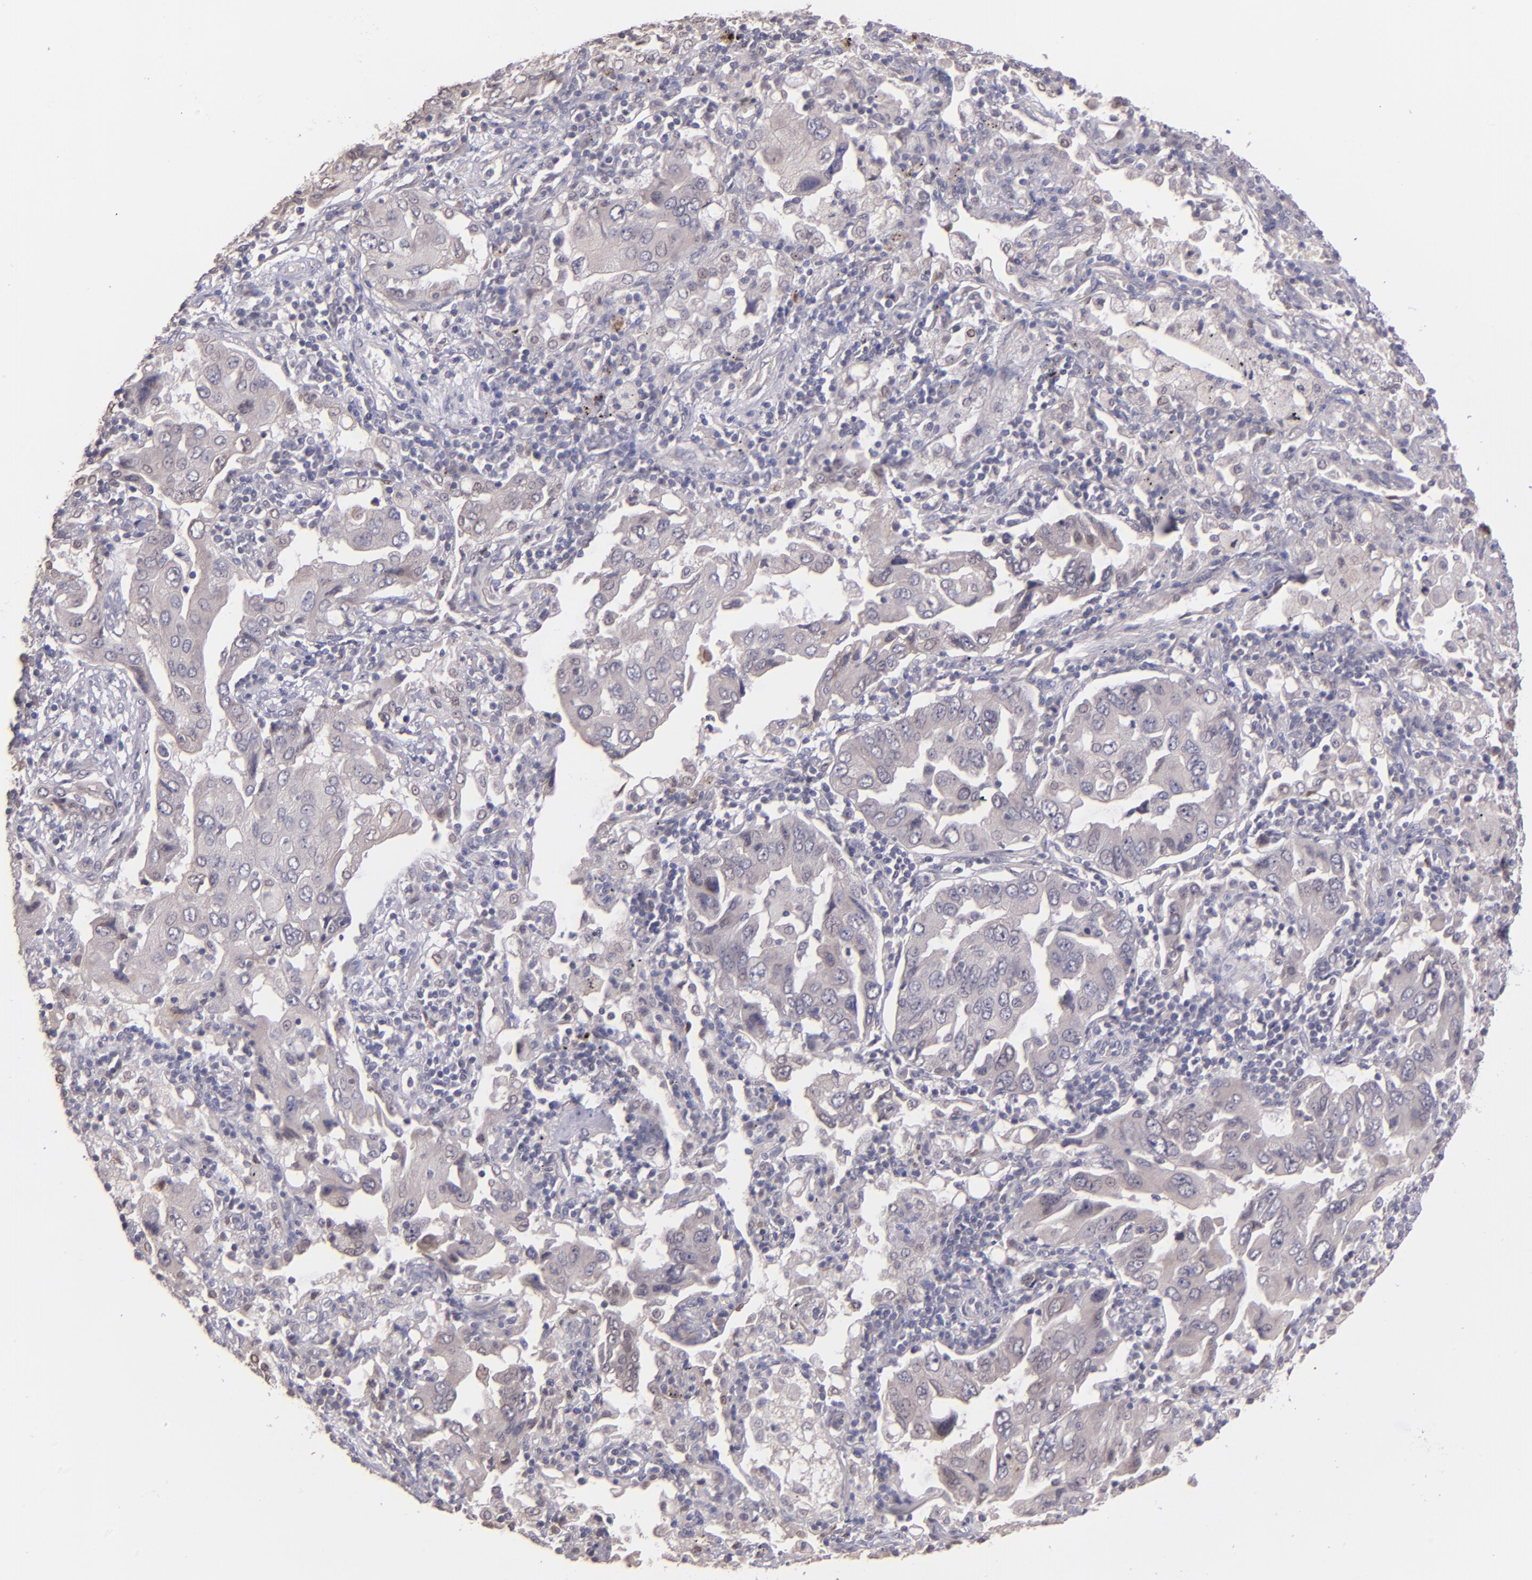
{"staining": {"intensity": "weak", "quantity": "<25%", "location": "cytoplasmic/membranous"}, "tissue": "lung cancer", "cell_type": "Tumor cells", "image_type": "cancer", "snomed": [{"axis": "morphology", "description": "Adenocarcinoma, NOS"}, {"axis": "topography", "description": "Lung"}], "caption": "This is a photomicrograph of immunohistochemistry (IHC) staining of lung cancer, which shows no staining in tumor cells.", "gene": "NUP62CL", "patient": {"sex": "female", "age": 65}}